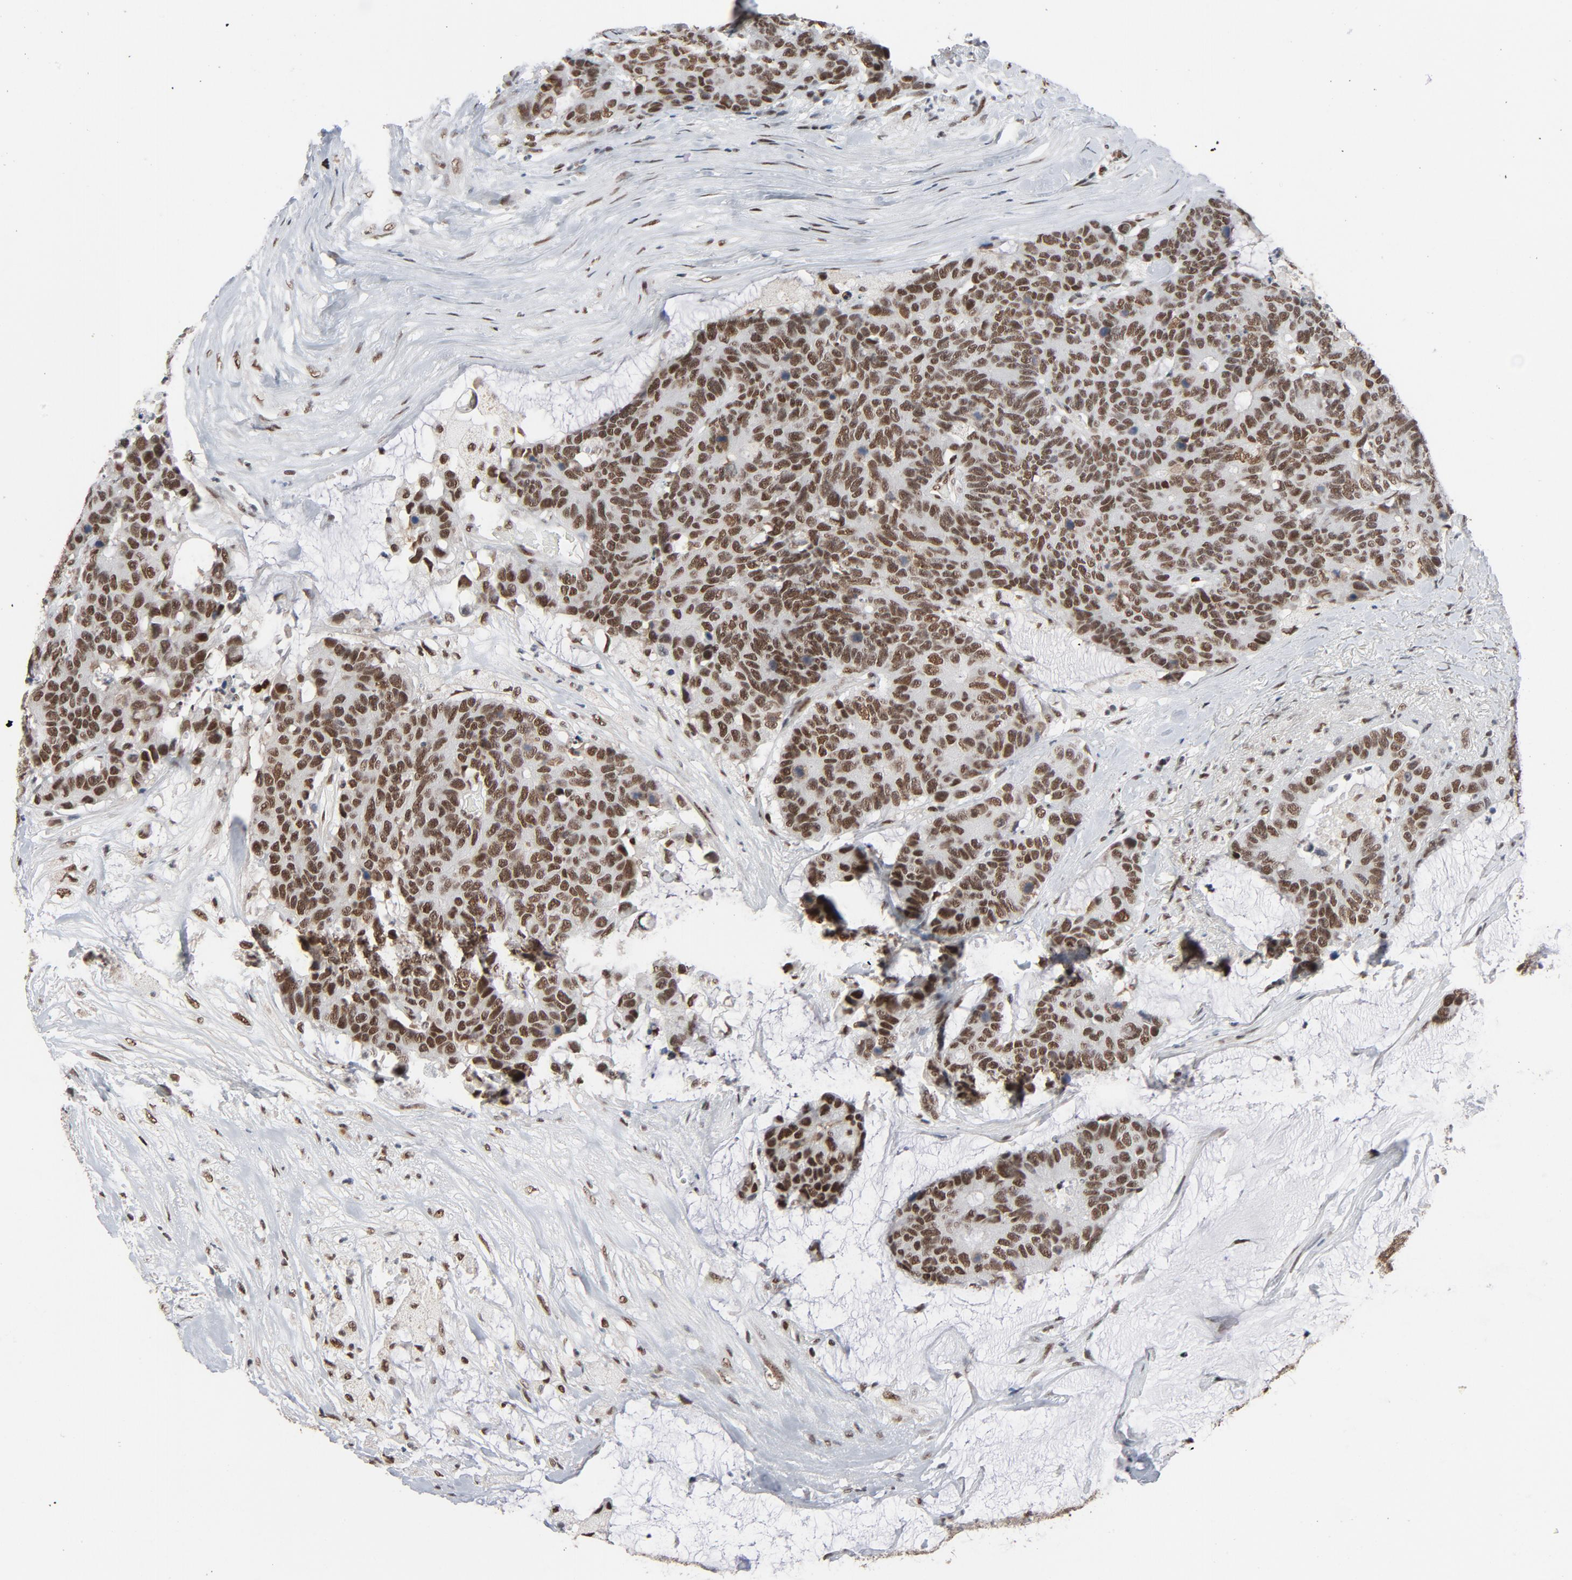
{"staining": {"intensity": "moderate", "quantity": ">75%", "location": "nuclear"}, "tissue": "colorectal cancer", "cell_type": "Tumor cells", "image_type": "cancer", "snomed": [{"axis": "morphology", "description": "Adenocarcinoma, NOS"}, {"axis": "topography", "description": "Colon"}], "caption": "Colorectal adenocarcinoma stained for a protein displays moderate nuclear positivity in tumor cells.", "gene": "MRE11", "patient": {"sex": "female", "age": 86}}